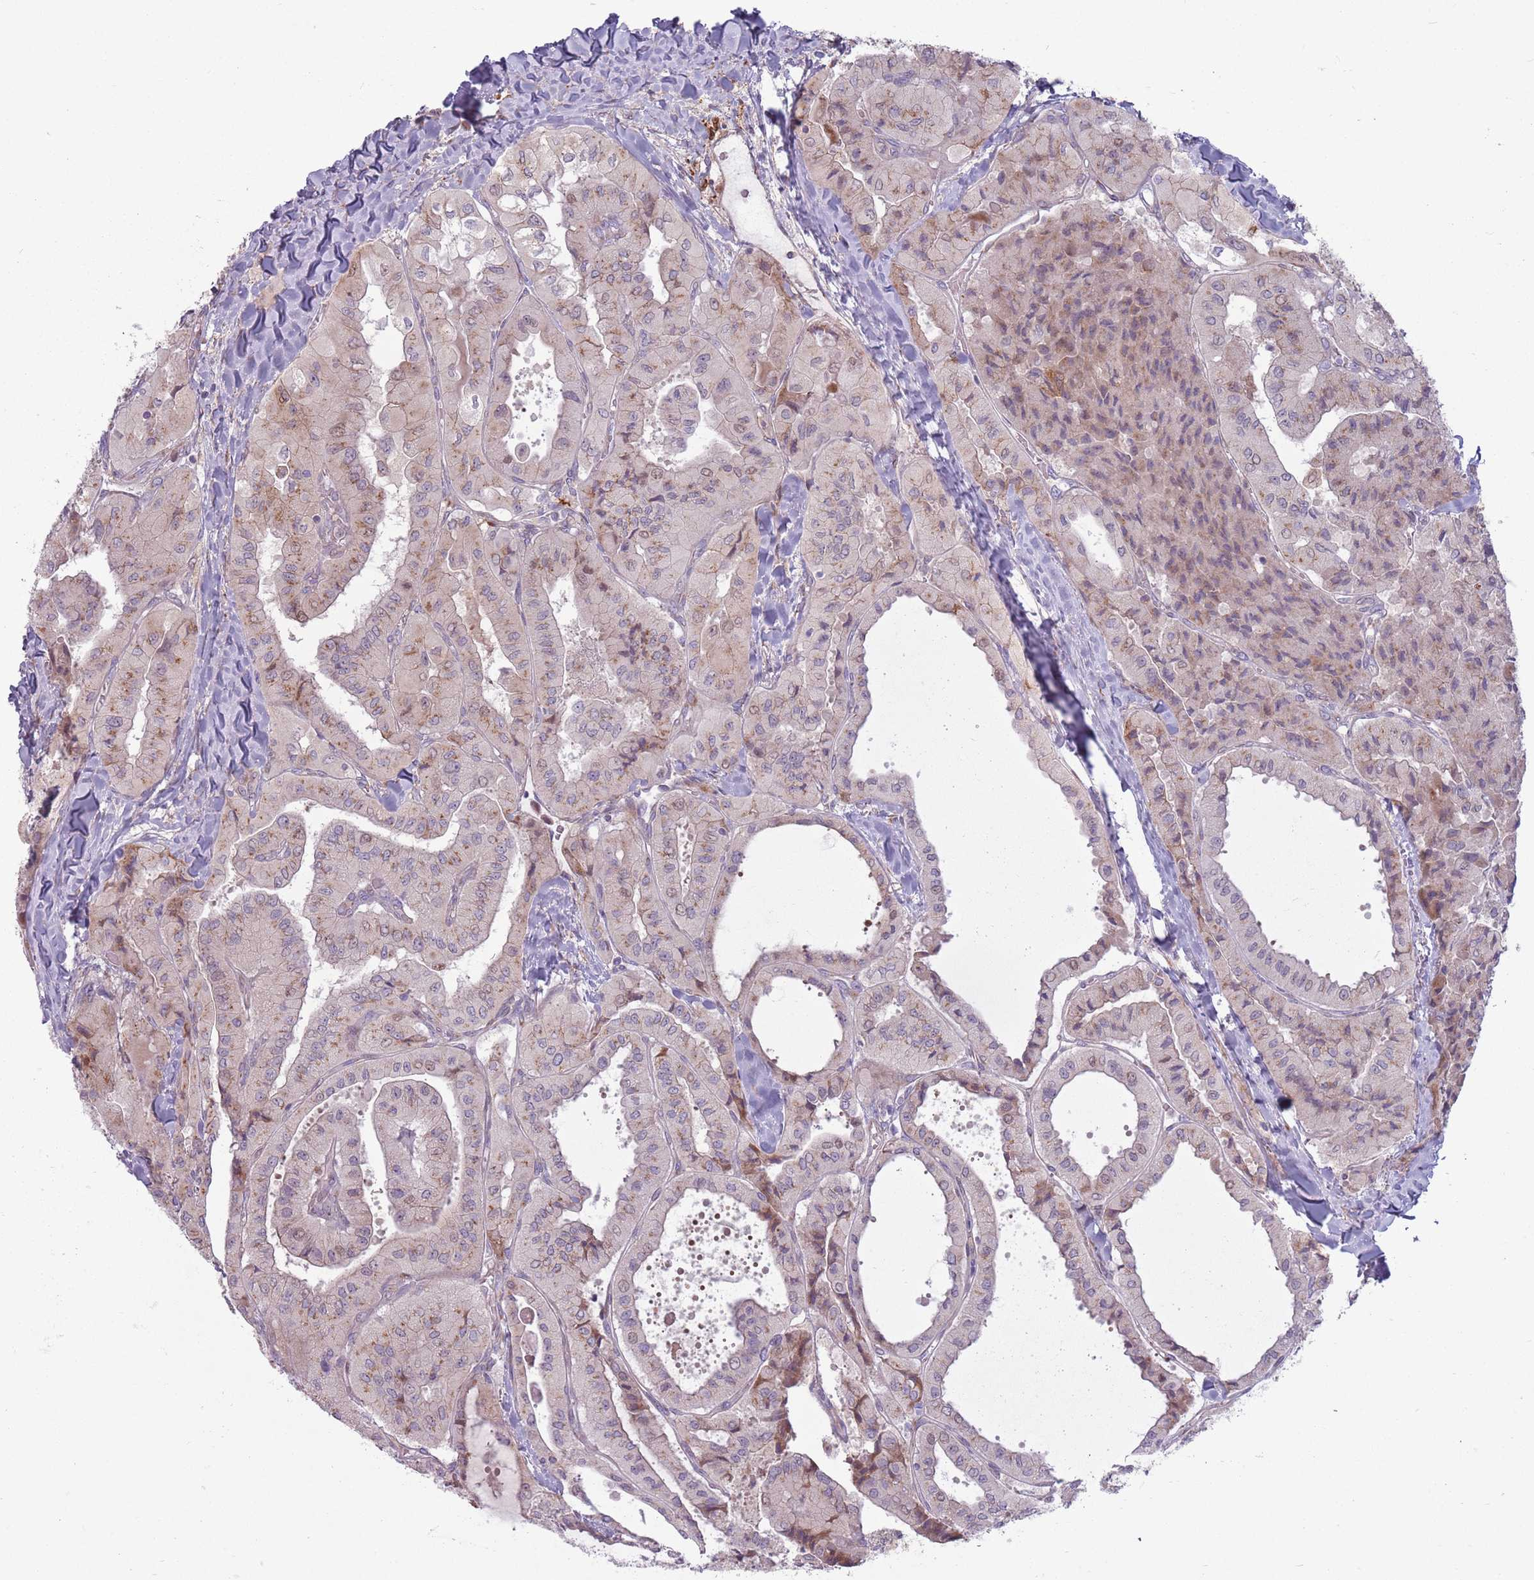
{"staining": {"intensity": "weak", "quantity": "25%-75%", "location": "cytoplasmic/membranous"}, "tissue": "thyroid cancer", "cell_type": "Tumor cells", "image_type": "cancer", "snomed": [{"axis": "morphology", "description": "Normal tissue, NOS"}, {"axis": "morphology", "description": "Papillary adenocarcinoma, NOS"}, {"axis": "topography", "description": "Thyroid gland"}], "caption": "Brown immunohistochemical staining in human thyroid cancer (papillary adenocarcinoma) shows weak cytoplasmic/membranous positivity in approximately 25%-75% of tumor cells. (Stains: DAB in brown, nuclei in blue, Microscopy: brightfield microscopy at high magnification).", "gene": "CCDC150", "patient": {"sex": "female", "age": 59}}